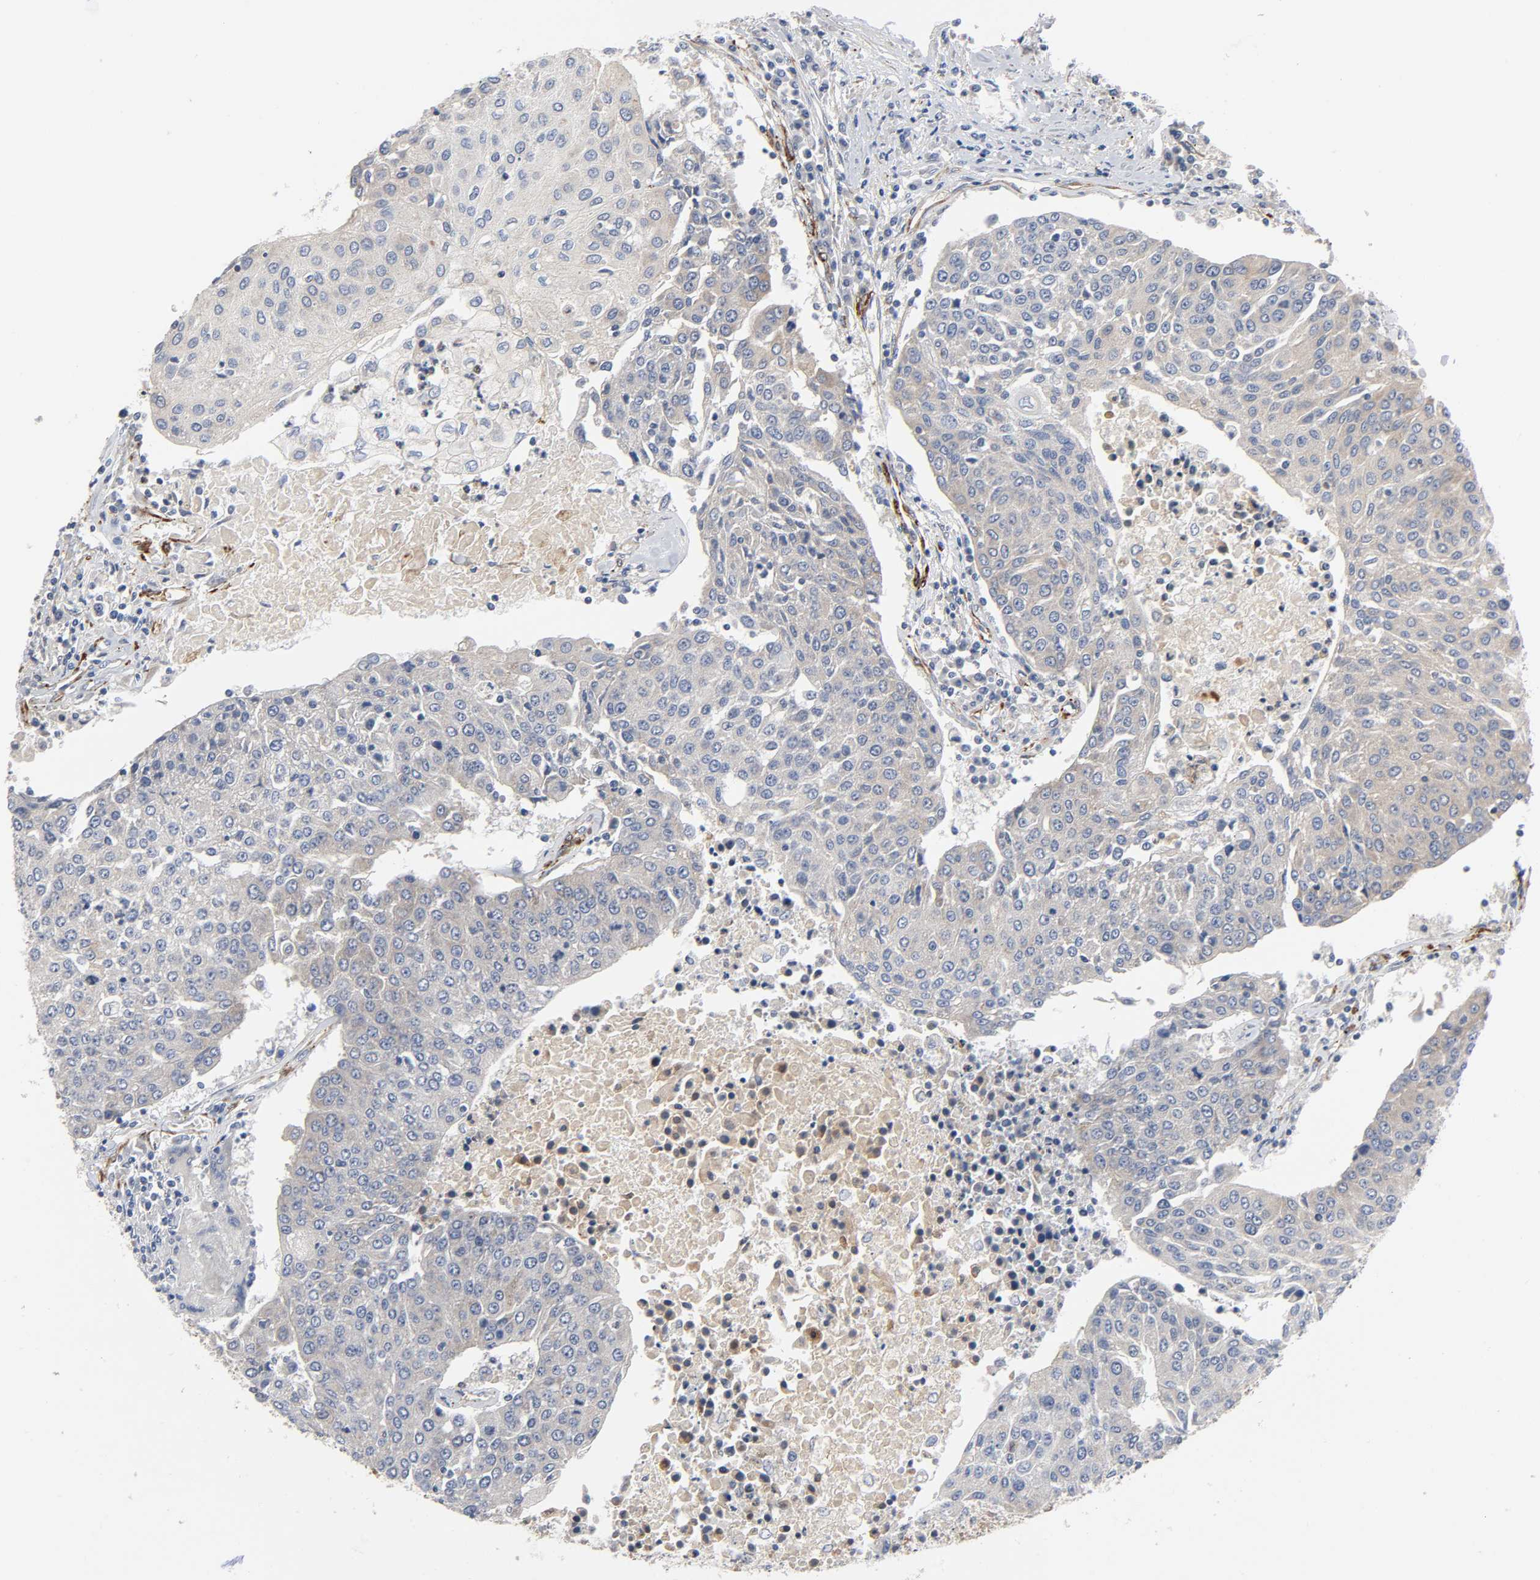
{"staining": {"intensity": "weak", "quantity": "25%-75%", "location": "cytoplasmic/membranous"}, "tissue": "urothelial cancer", "cell_type": "Tumor cells", "image_type": "cancer", "snomed": [{"axis": "morphology", "description": "Urothelial carcinoma, High grade"}, {"axis": "topography", "description": "Urinary bladder"}], "caption": "The micrograph shows immunohistochemical staining of urothelial cancer. There is weak cytoplasmic/membranous expression is seen in about 25%-75% of tumor cells.", "gene": "ARHGAP1", "patient": {"sex": "female", "age": 85}}